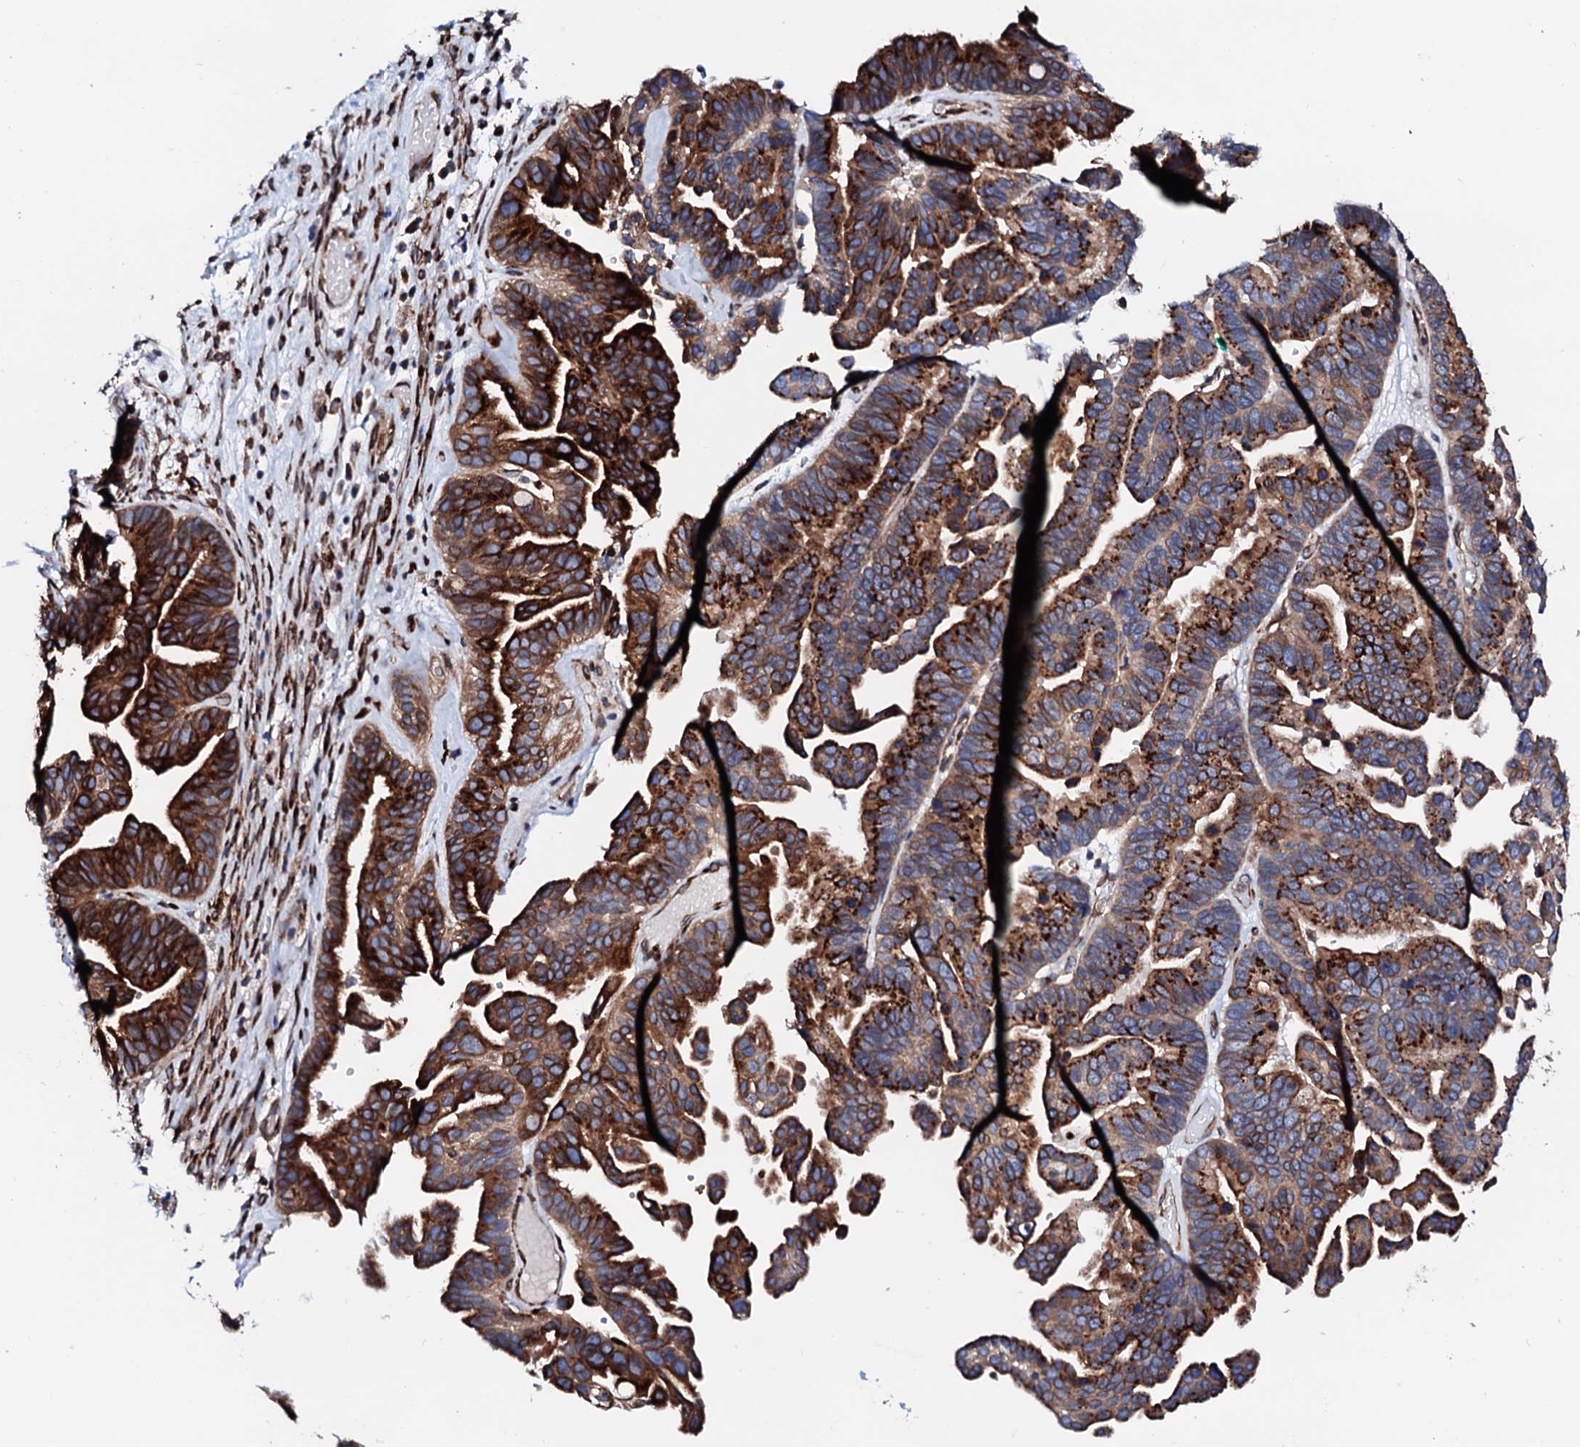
{"staining": {"intensity": "strong", "quantity": ">75%", "location": "cytoplasmic/membranous"}, "tissue": "ovarian cancer", "cell_type": "Tumor cells", "image_type": "cancer", "snomed": [{"axis": "morphology", "description": "Cystadenocarcinoma, serous, NOS"}, {"axis": "topography", "description": "Ovary"}], "caption": "Ovarian serous cystadenocarcinoma stained with a protein marker exhibits strong staining in tumor cells.", "gene": "TMCO3", "patient": {"sex": "female", "age": 56}}